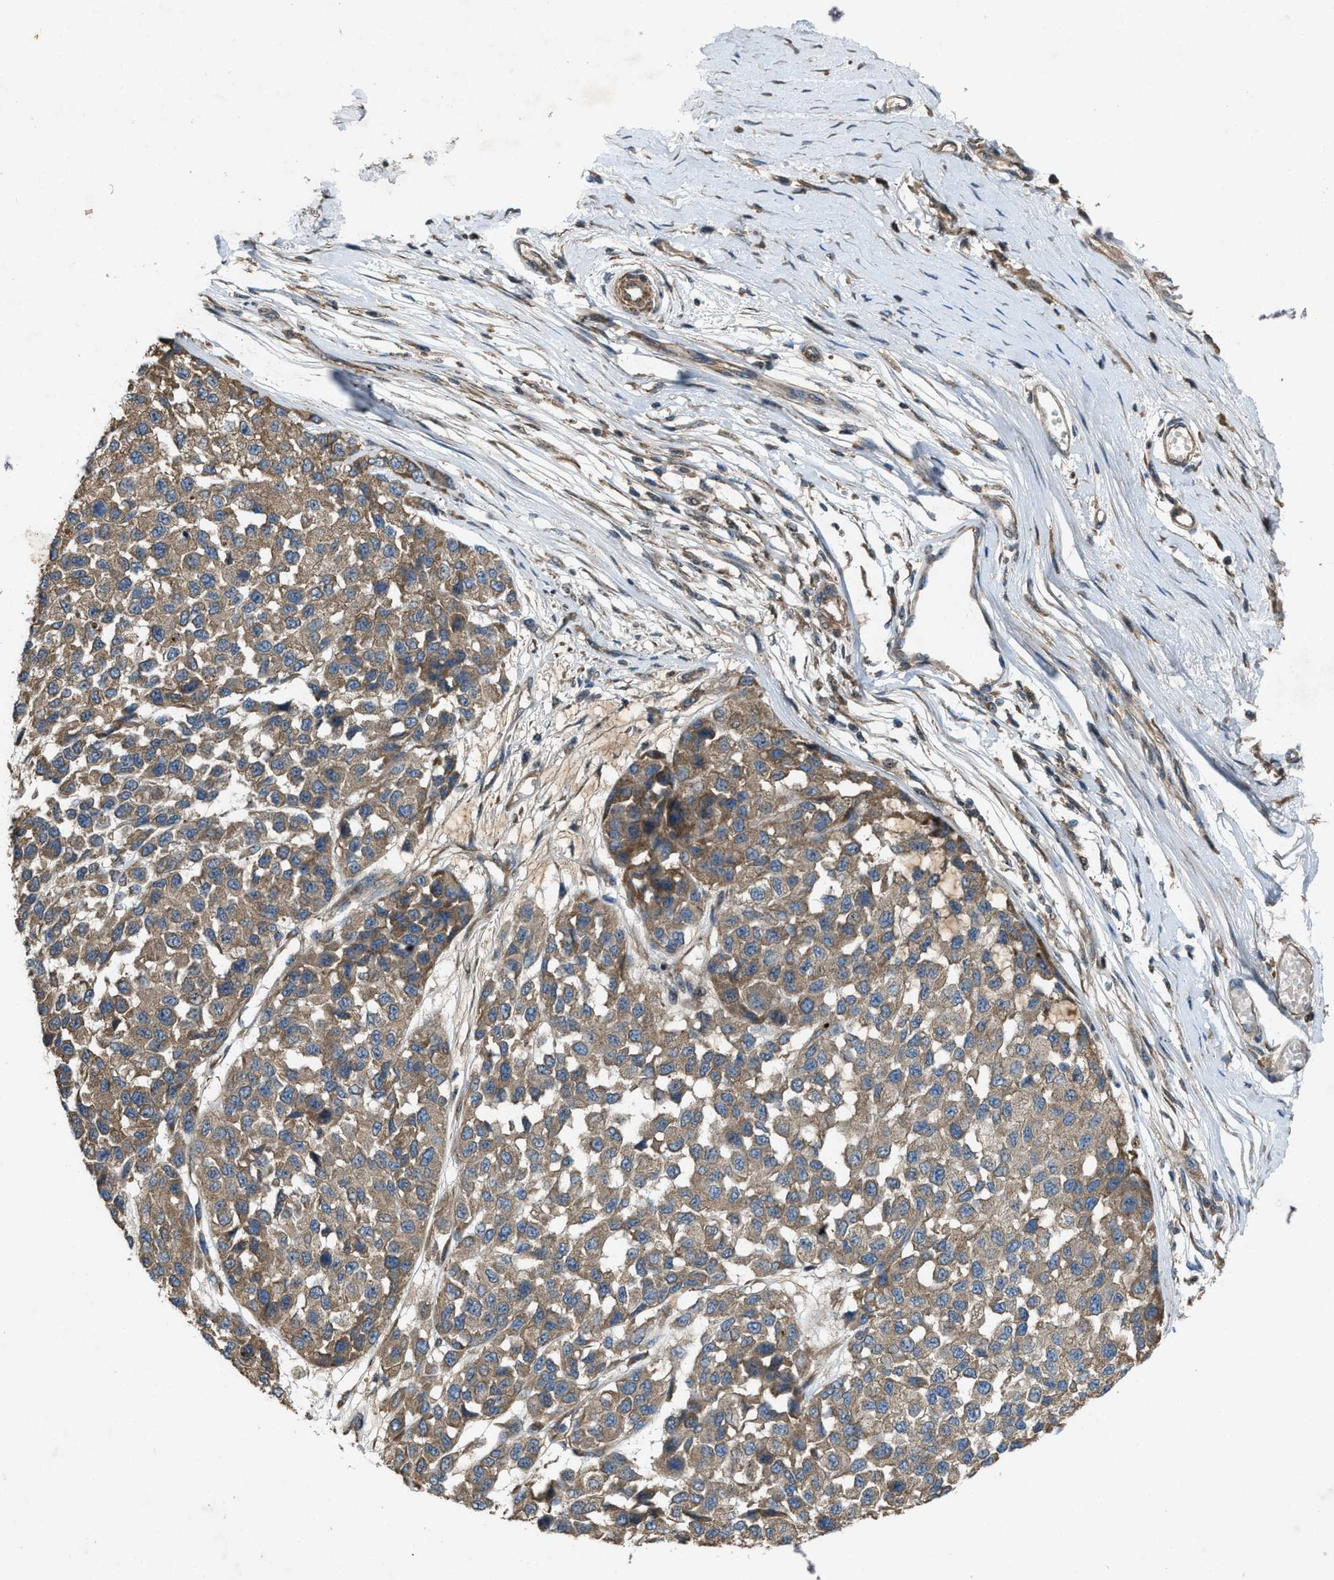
{"staining": {"intensity": "moderate", "quantity": ">75%", "location": "cytoplasmic/membranous"}, "tissue": "melanoma", "cell_type": "Tumor cells", "image_type": "cancer", "snomed": [{"axis": "morphology", "description": "Malignant melanoma, NOS"}, {"axis": "topography", "description": "Skin"}], "caption": "IHC image of malignant melanoma stained for a protein (brown), which shows medium levels of moderate cytoplasmic/membranous positivity in about >75% of tumor cells.", "gene": "PDP2", "patient": {"sex": "male", "age": 62}}